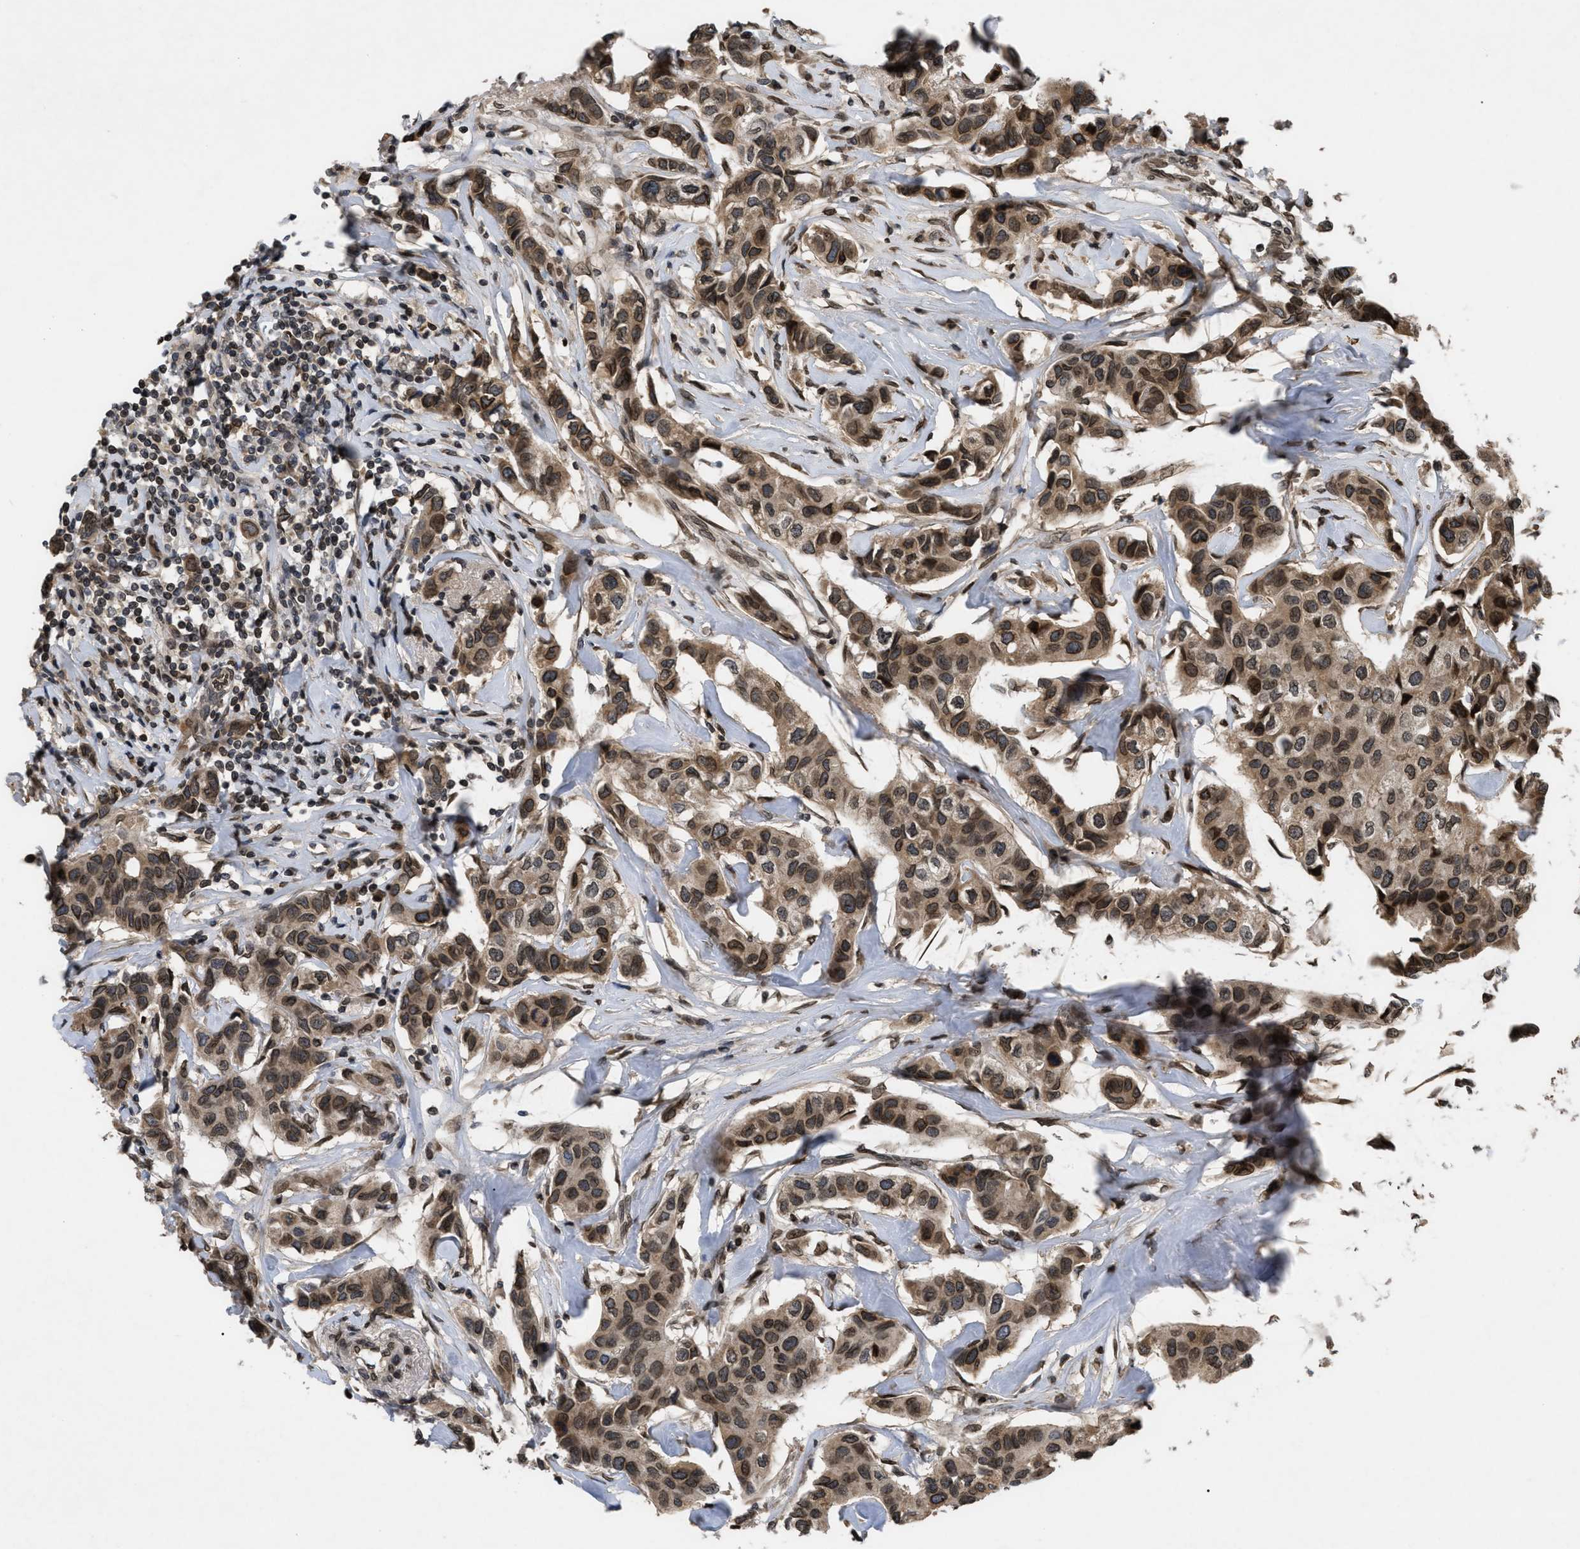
{"staining": {"intensity": "moderate", "quantity": ">75%", "location": "cytoplasmic/membranous,nuclear"}, "tissue": "breast cancer", "cell_type": "Tumor cells", "image_type": "cancer", "snomed": [{"axis": "morphology", "description": "Duct carcinoma"}, {"axis": "topography", "description": "Breast"}], "caption": "DAB immunohistochemical staining of human breast cancer (invasive ductal carcinoma) exhibits moderate cytoplasmic/membranous and nuclear protein positivity in approximately >75% of tumor cells.", "gene": "CRY1", "patient": {"sex": "female", "age": 80}}